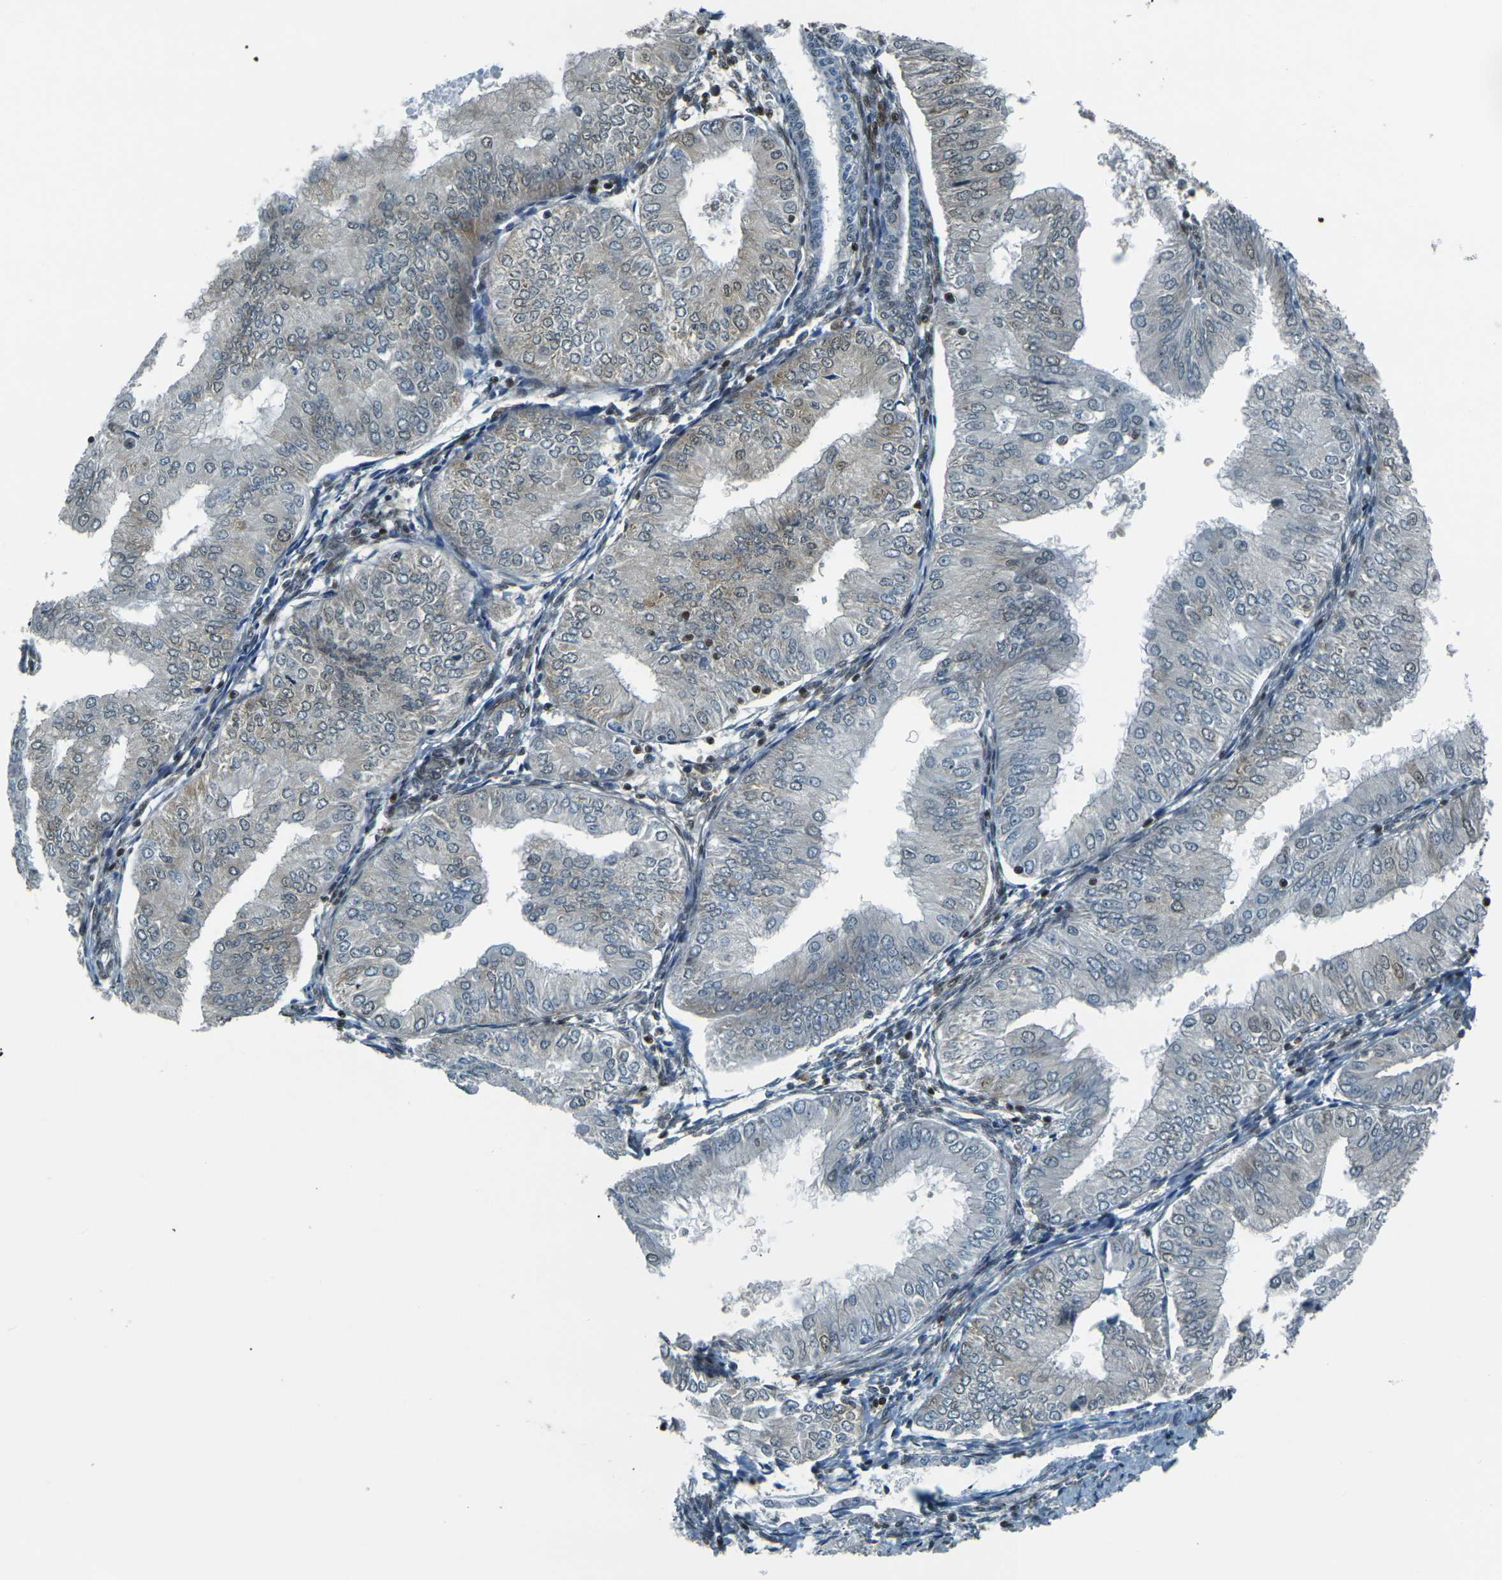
{"staining": {"intensity": "moderate", "quantity": "<25%", "location": "nuclear"}, "tissue": "endometrial cancer", "cell_type": "Tumor cells", "image_type": "cancer", "snomed": [{"axis": "morphology", "description": "Adenocarcinoma, NOS"}, {"axis": "topography", "description": "Endometrium"}], "caption": "Adenocarcinoma (endometrial) stained for a protein (brown) exhibits moderate nuclear positive positivity in approximately <25% of tumor cells.", "gene": "NHEJ1", "patient": {"sex": "female", "age": 53}}